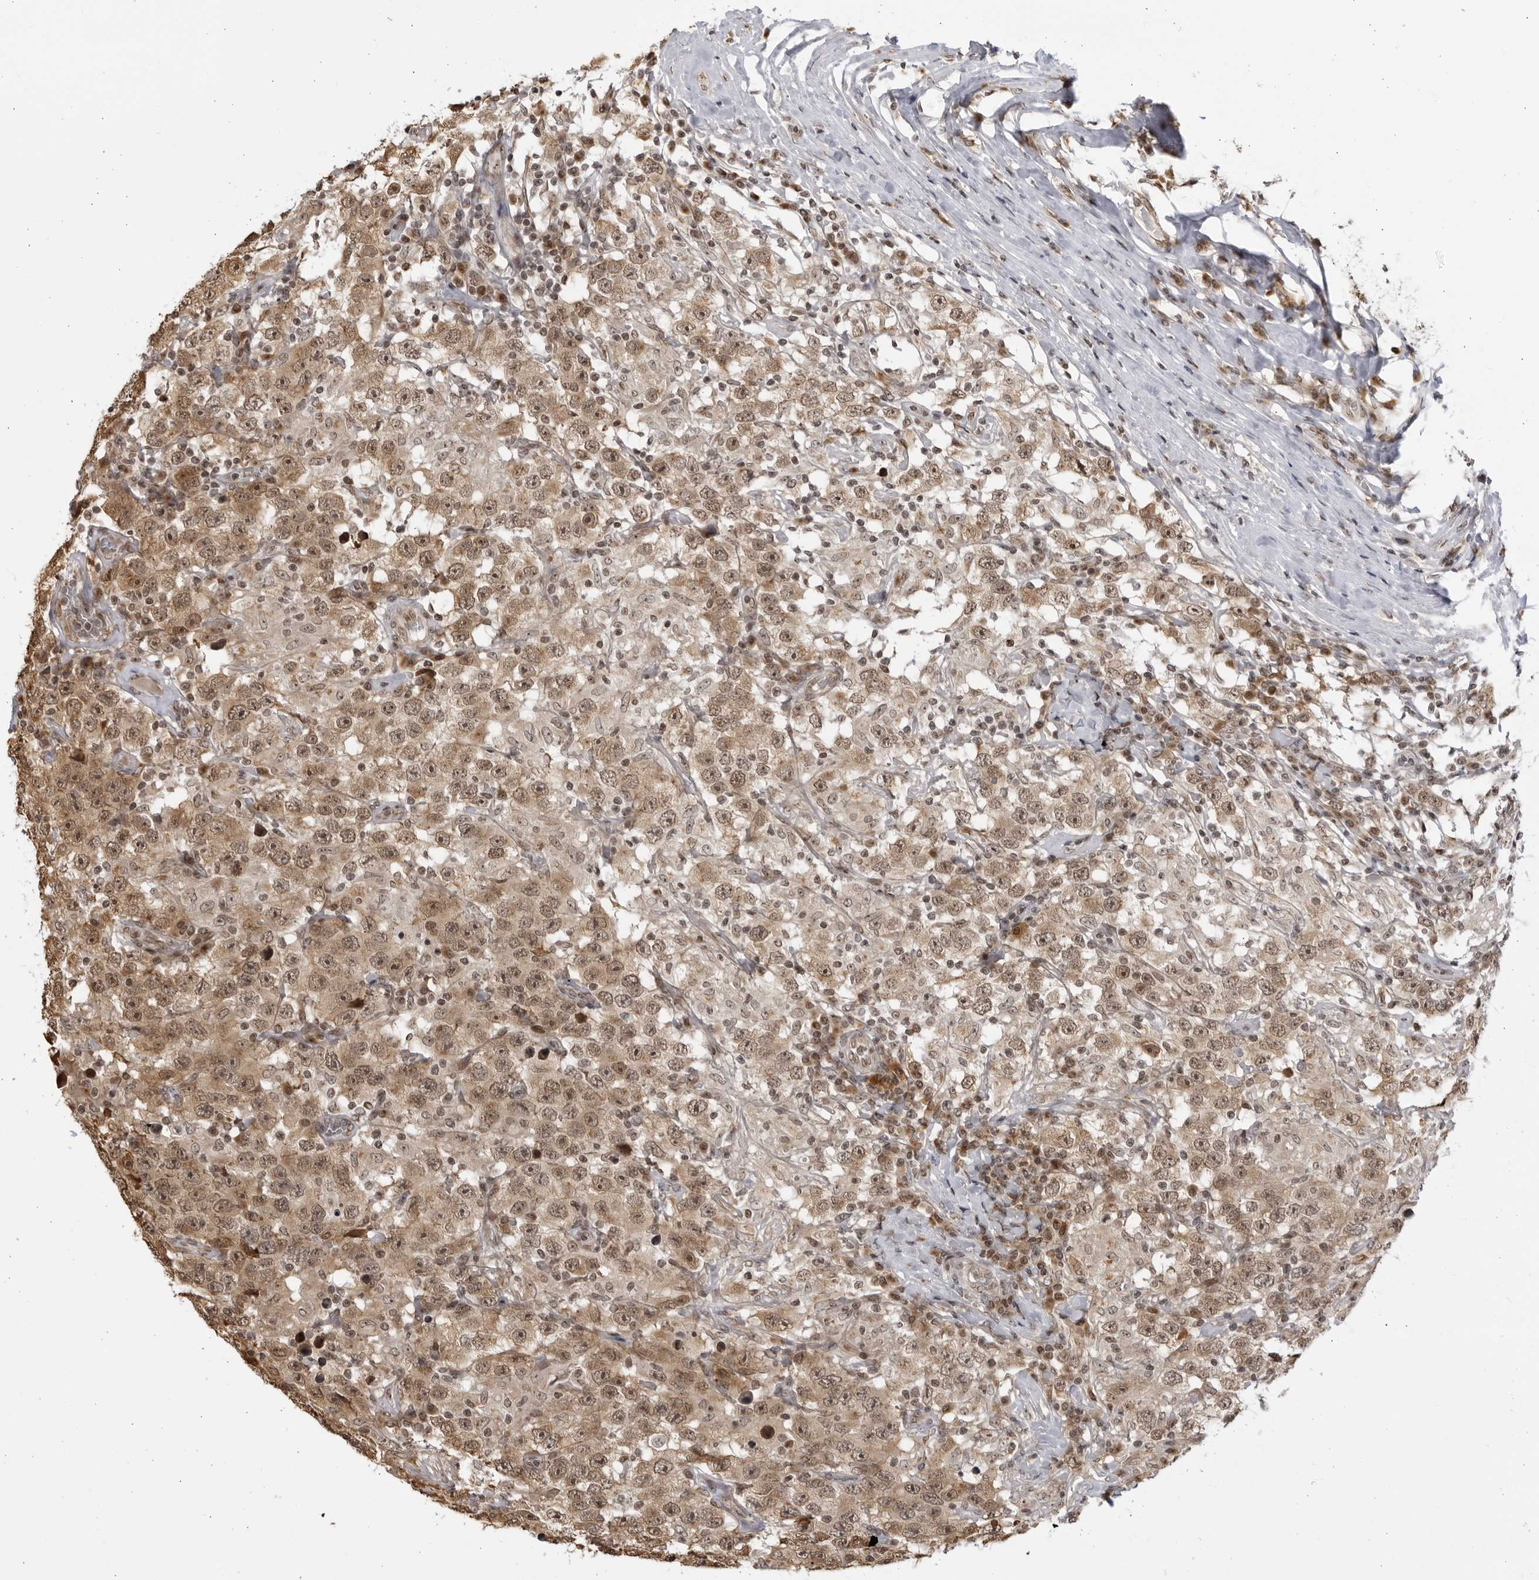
{"staining": {"intensity": "moderate", "quantity": ">75%", "location": "cytoplasmic/membranous,nuclear"}, "tissue": "testis cancer", "cell_type": "Tumor cells", "image_type": "cancer", "snomed": [{"axis": "morphology", "description": "Seminoma, NOS"}, {"axis": "topography", "description": "Testis"}], "caption": "This photomicrograph displays immunohistochemistry (IHC) staining of human testis seminoma, with medium moderate cytoplasmic/membranous and nuclear positivity in about >75% of tumor cells.", "gene": "RASGEF1C", "patient": {"sex": "male", "age": 41}}